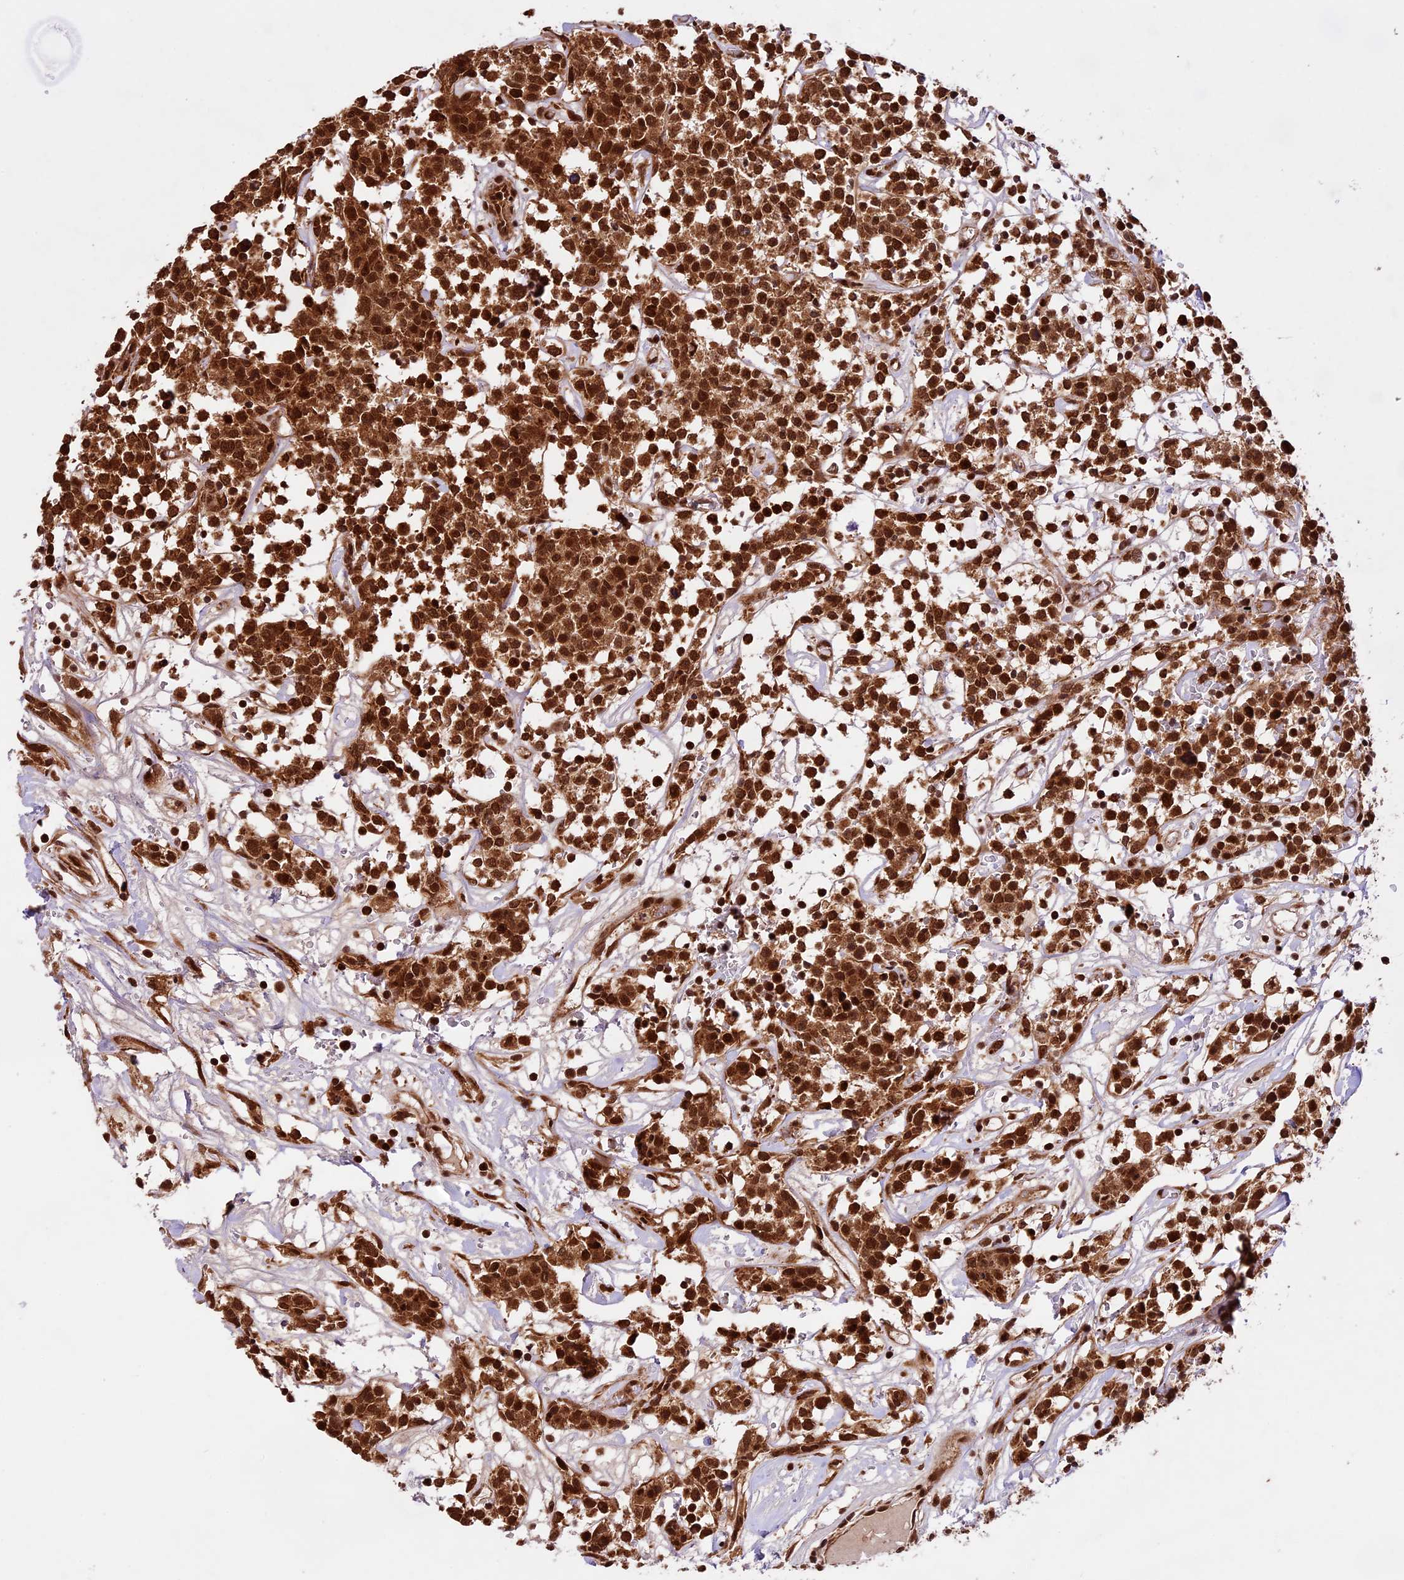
{"staining": {"intensity": "strong", "quantity": ">75%", "location": "cytoplasmic/membranous,nuclear"}, "tissue": "lymphoma", "cell_type": "Tumor cells", "image_type": "cancer", "snomed": [{"axis": "morphology", "description": "Malignant lymphoma, non-Hodgkin's type, Low grade"}, {"axis": "topography", "description": "Small intestine"}], "caption": "Brown immunohistochemical staining in human lymphoma shows strong cytoplasmic/membranous and nuclear positivity in approximately >75% of tumor cells. The protein is shown in brown color, while the nuclei are stained blue.", "gene": "DHX38", "patient": {"sex": "female", "age": 59}}